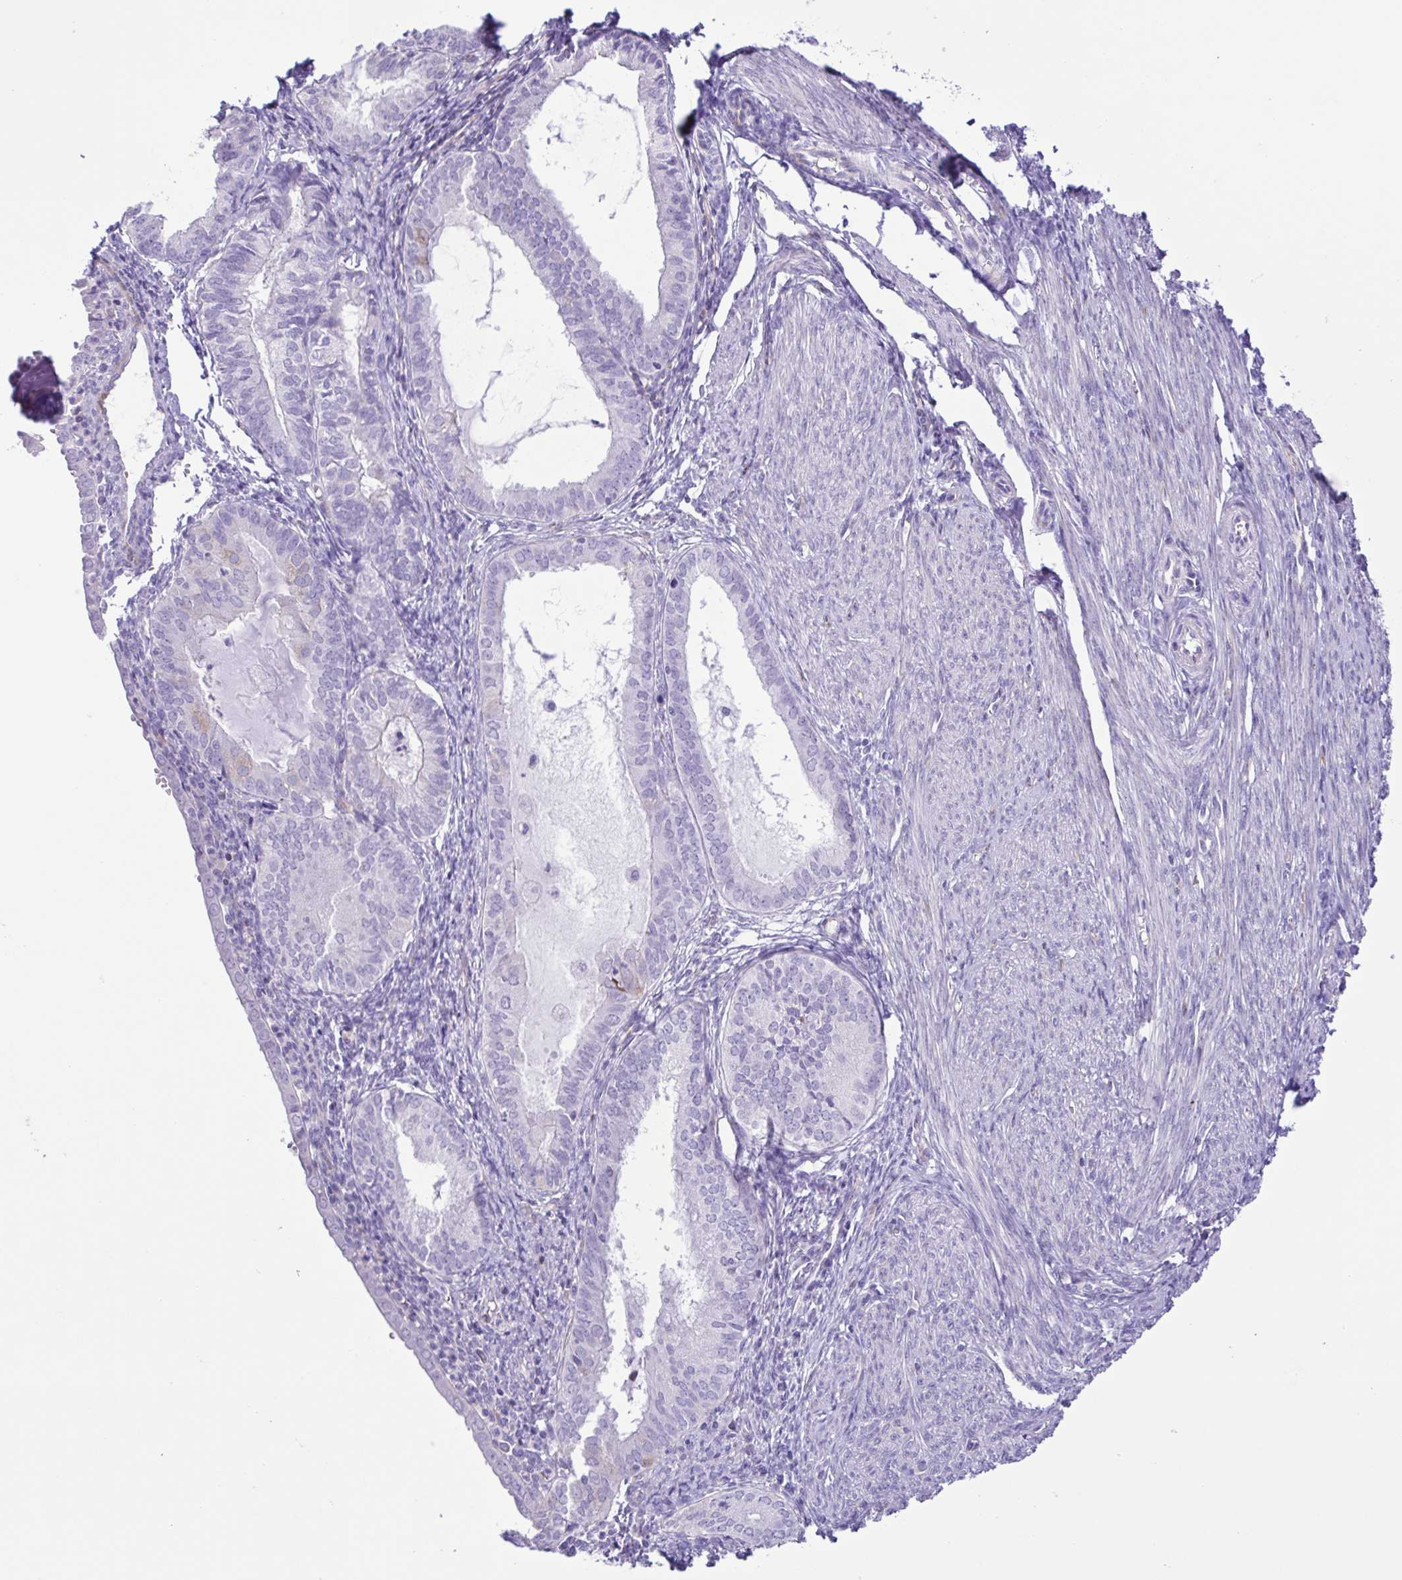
{"staining": {"intensity": "negative", "quantity": "none", "location": "none"}, "tissue": "endometrial cancer", "cell_type": "Tumor cells", "image_type": "cancer", "snomed": [{"axis": "morphology", "description": "Carcinoma, NOS"}, {"axis": "topography", "description": "Endometrium"}], "caption": "Image shows no significant protein positivity in tumor cells of endometrial cancer (carcinoma).", "gene": "FLT1", "patient": {"sex": "female", "age": 62}}